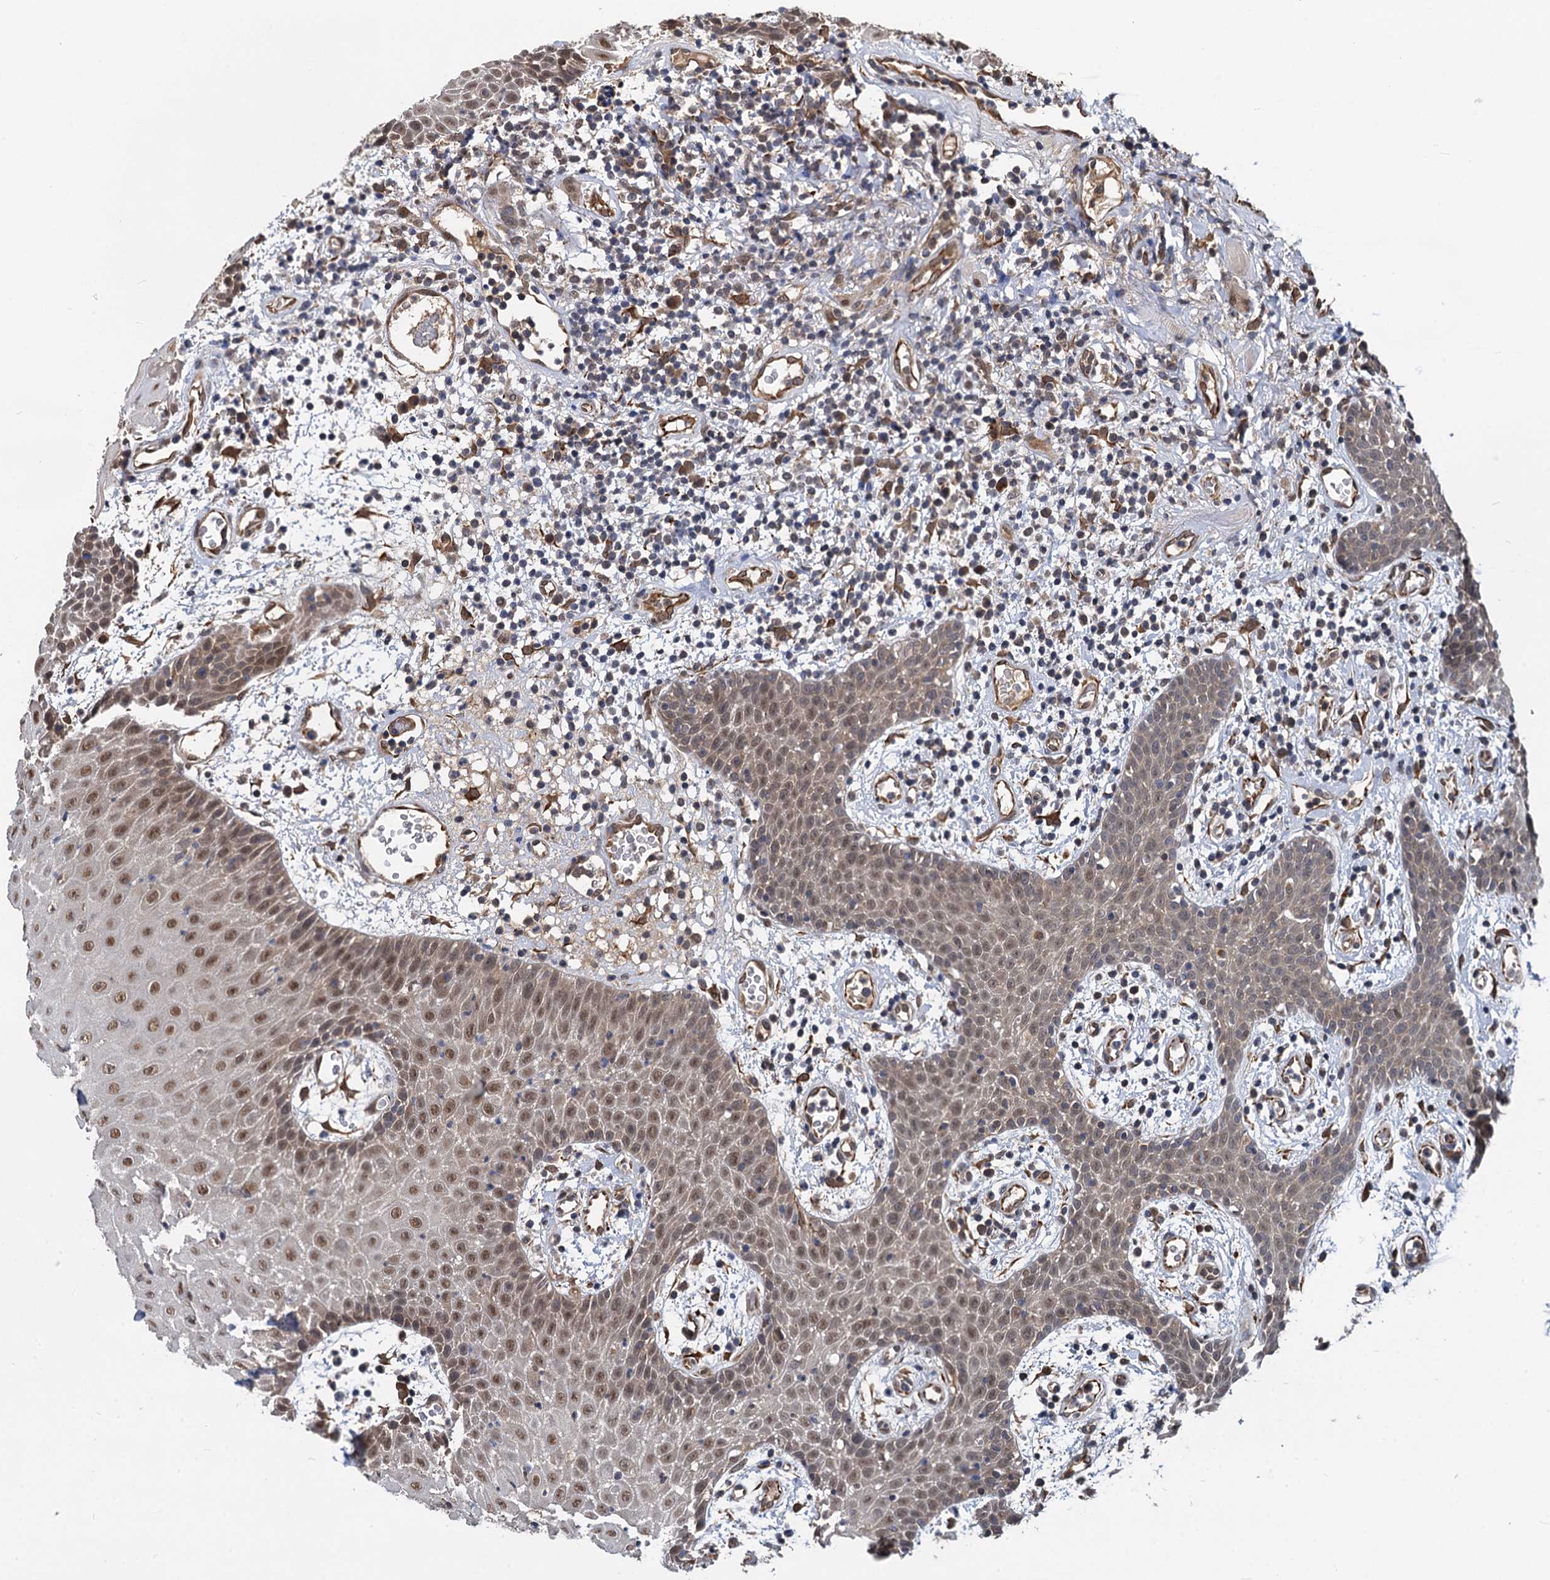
{"staining": {"intensity": "moderate", "quantity": ">75%", "location": "nuclear"}, "tissue": "oral mucosa", "cell_type": "Squamous epithelial cells", "image_type": "normal", "snomed": [{"axis": "morphology", "description": "Normal tissue, NOS"}, {"axis": "topography", "description": "Skeletal muscle"}, {"axis": "topography", "description": "Oral tissue"}, {"axis": "topography", "description": "Salivary gland"}, {"axis": "topography", "description": "Peripheral nerve tissue"}], "caption": "DAB (3,3'-diaminobenzidine) immunohistochemical staining of benign human oral mucosa exhibits moderate nuclear protein positivity in approximately >75% of squamous epithelial cells. (DAB (3,3'-diaminobenzidine) IHC, brown staining for protein, blue staining for nuclei).", "gene": "PSMD4", "patient": {"sex": "male", "age": 54}}